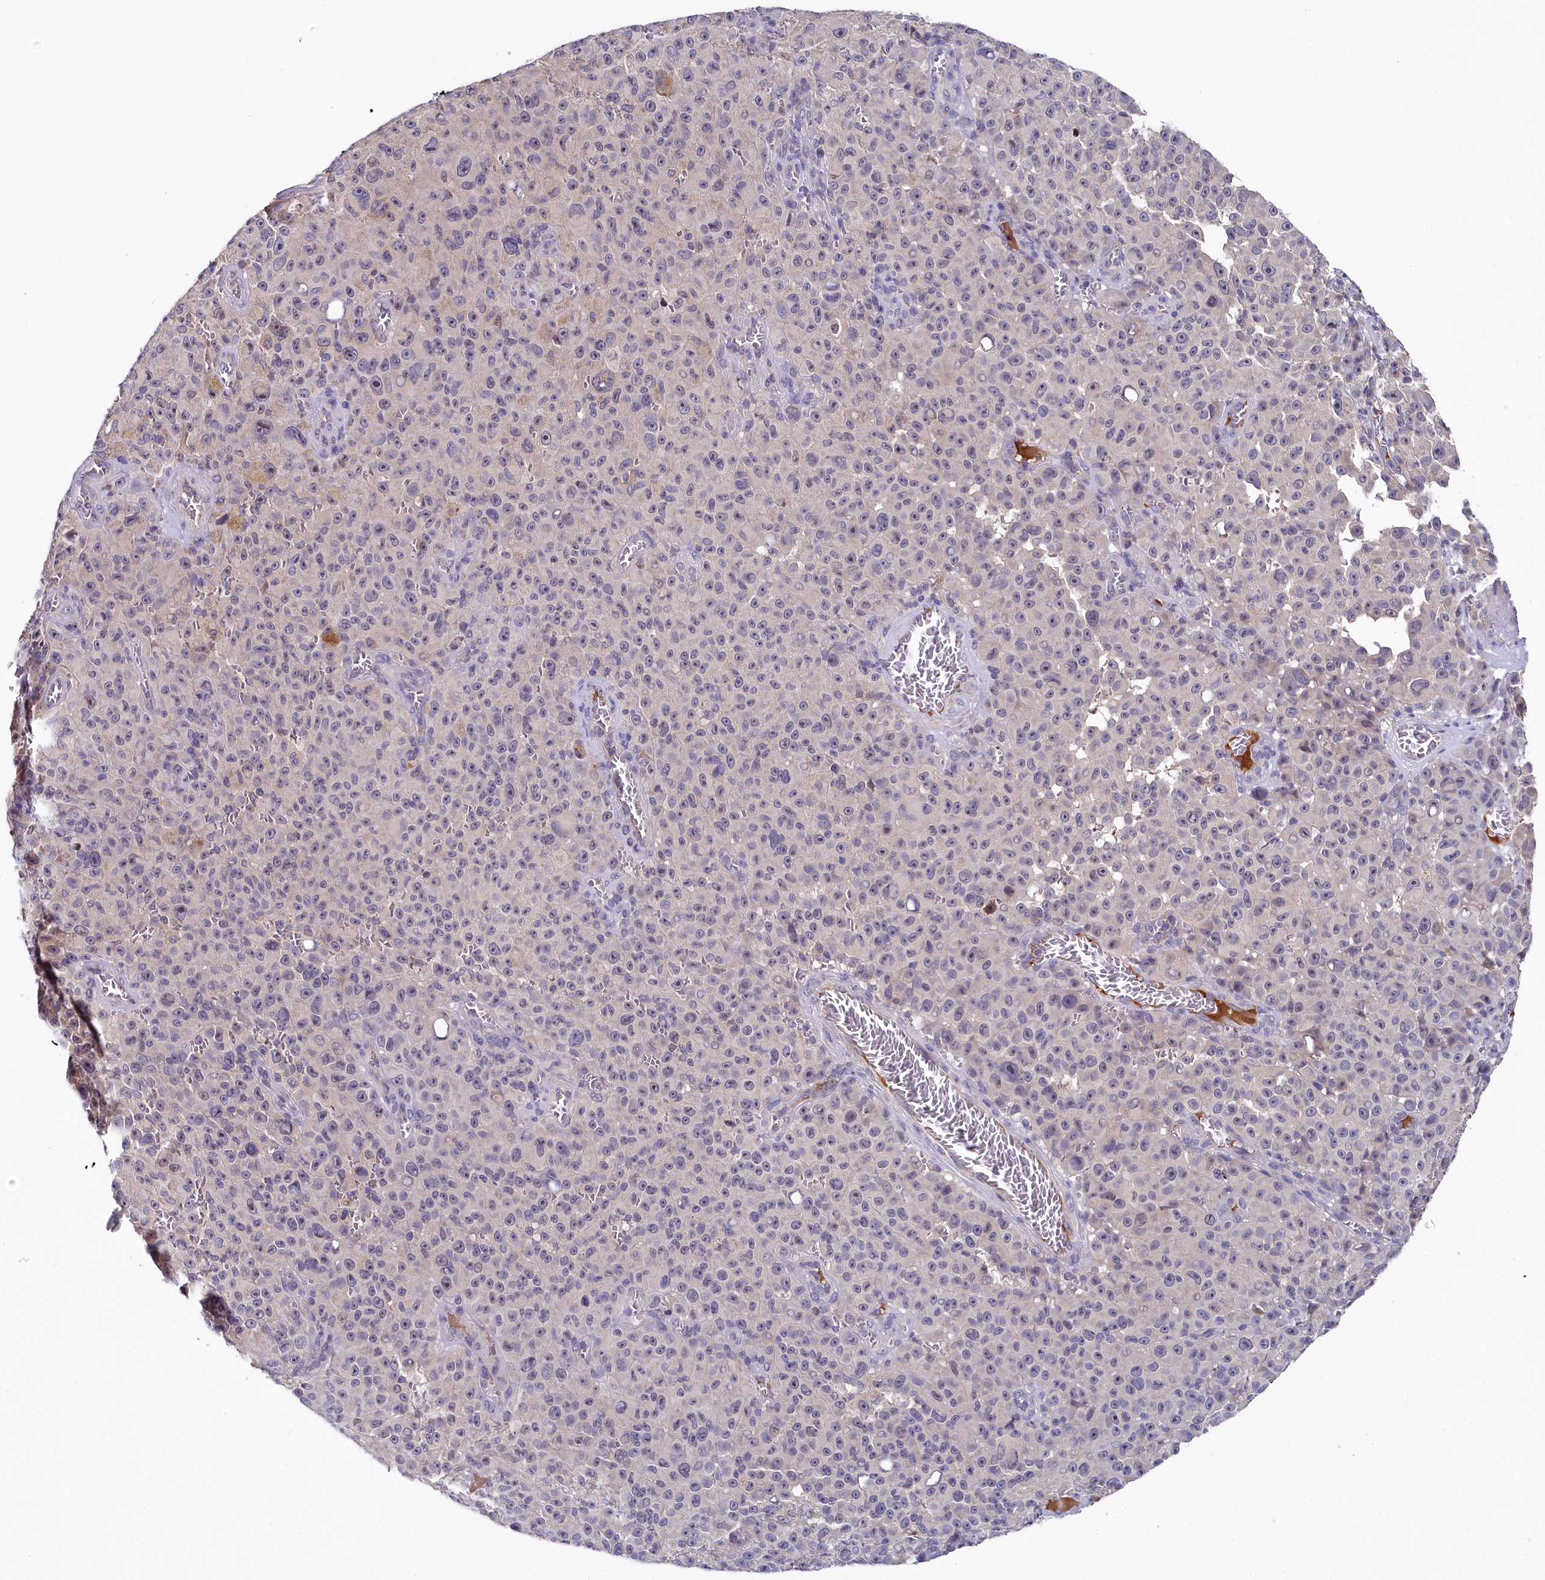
{"staining": {"intensity": "negative", "quantity": "none", "location": "none"}, "tissue": "melanoma", "cell_type": "Tumor cells", "image_type": "cancer", "snomed": [{"axis": "morphology", "description": "Malignant melanoma, NOS"}, {"axis": "topography", "description": "Skin"}], "caption": "Immunohistochemical staining of human melanoma demonstrates no significant positivity in tumor cells.", "gene": "SPINK9", "patient": {"sex": "female", "age": 82}}